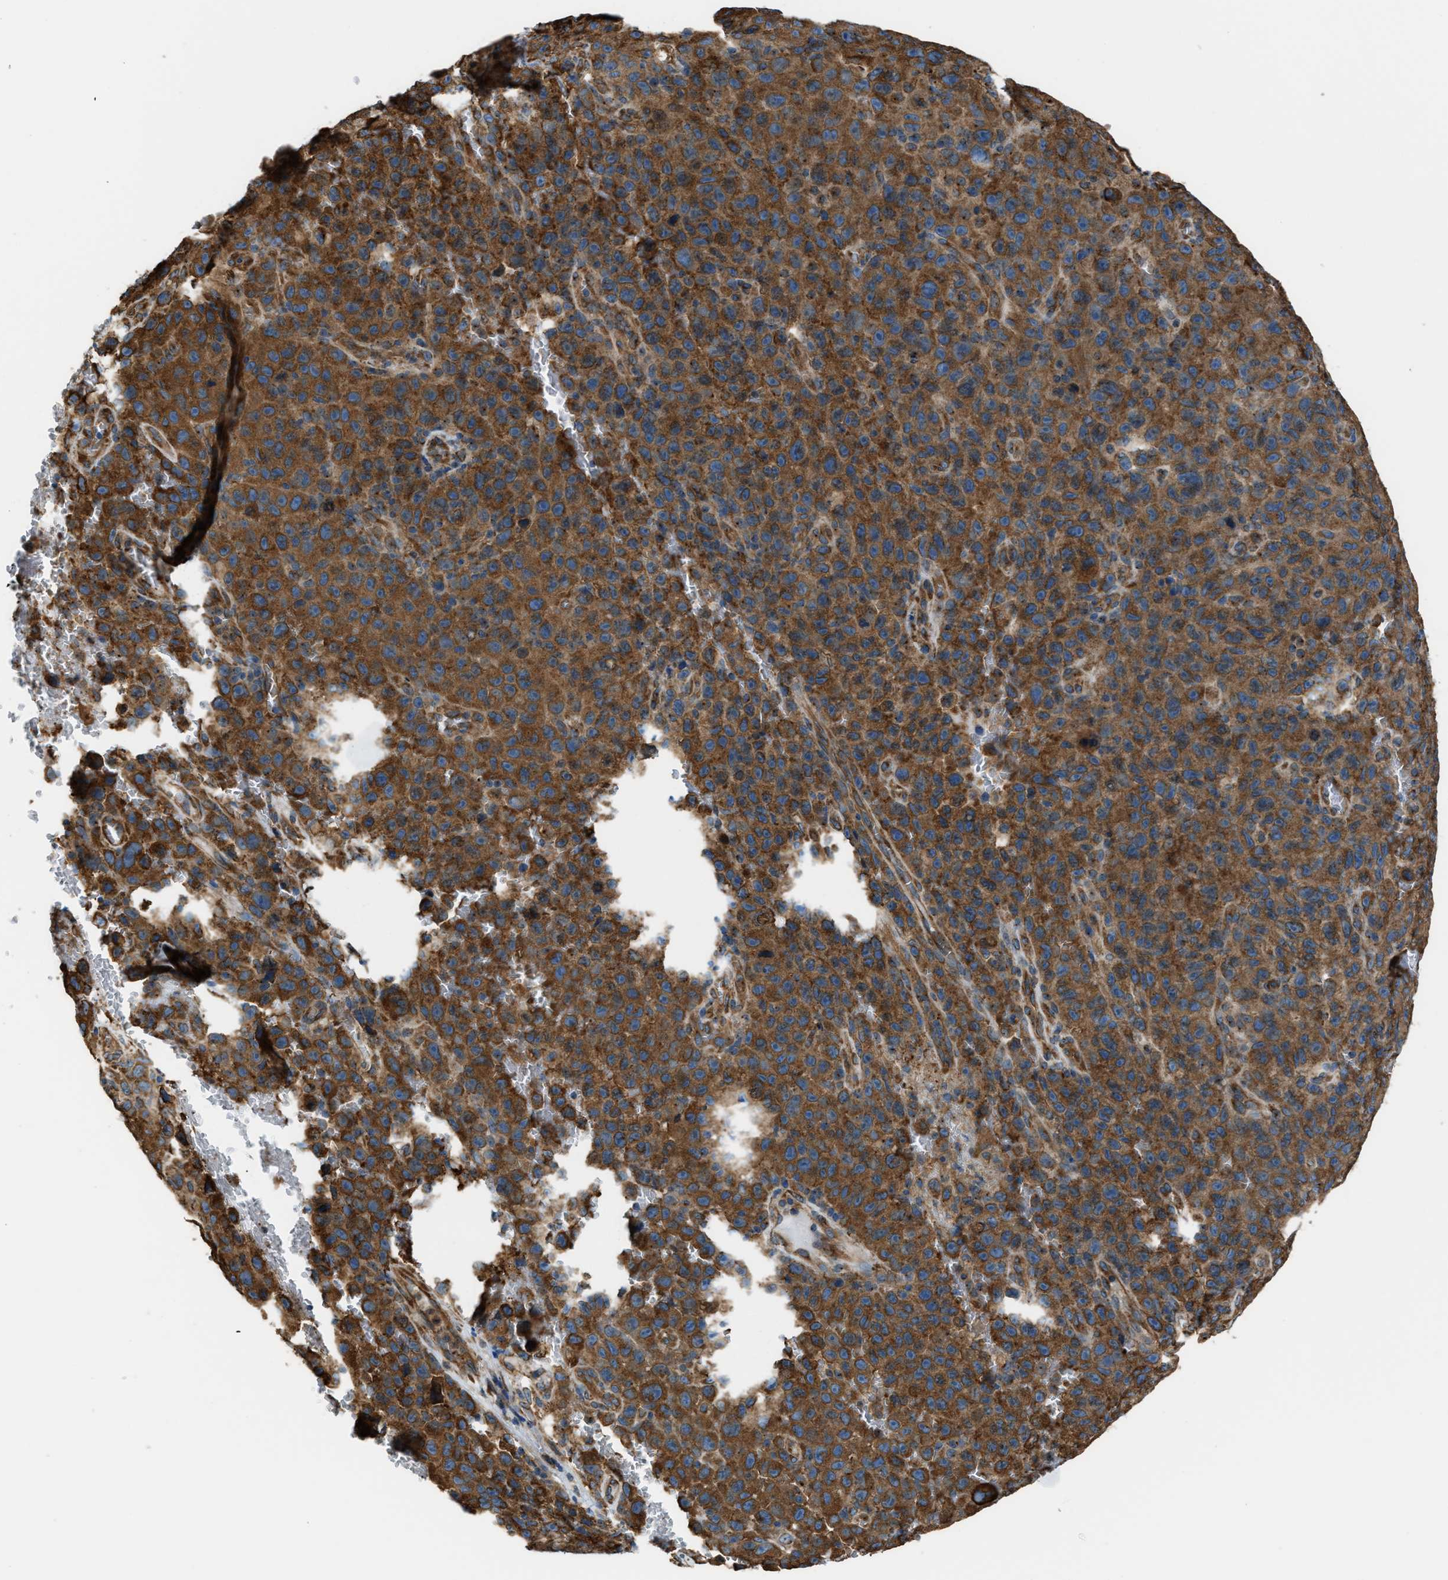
{"staining": {"intensity": "strong", "quantity": ">75%", "location": "cytoplasmic/membranous"}, "tissue": "melanoma", "cell_type": "Tumor cells", "image_type": "cancer", "snomed": [{"axis": "morphology", "description": "Malignant melanoma, NOS"}, {"axis": "topography", "description": "Skin"}], "caption": "Melanoma was stained to show a protein in brown. There is high levels of strong cytoplasmic/membranous expression in about >75% of tumor cells.", "gene": "TRPC1", "patient": {"sex": "female", "age": 82}}